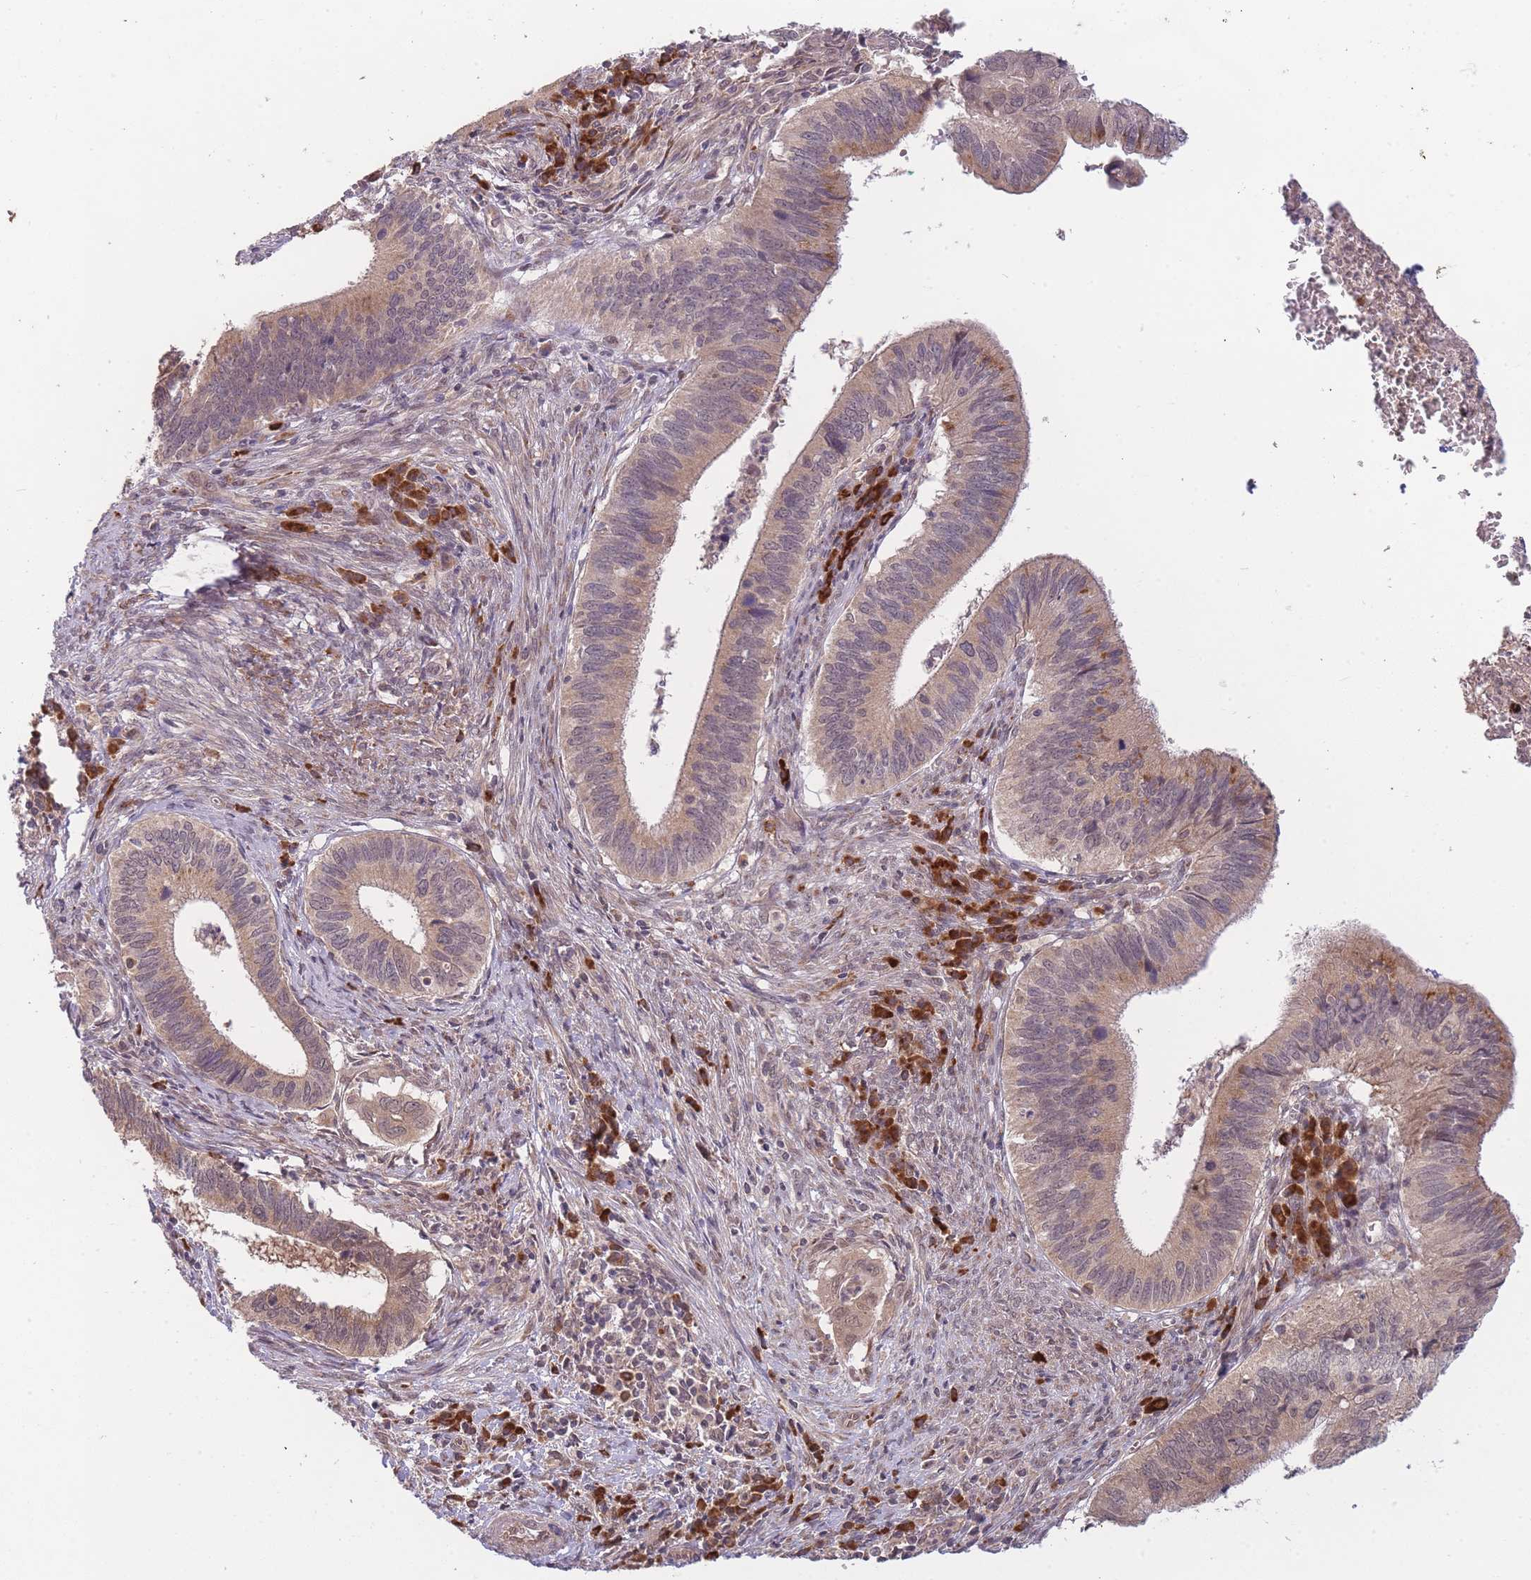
{"staining": {"intensity": "weak", "quantity": ">75%", "location": "cytoplasmic/membranous"}, "tissue": "cervical cancer", "cell_type": "Tumor cells", "image_type": "cancer", "snomed": [{"axis": "morphology", "description": "Adenocarcinoma, NOS"}, {"axis": "topography", "description": "Cervix"}], "caption": "A low amount of weak cytoplasmic/membranous positivity is appreciated in about >75% of tumor cells in adenocarcinoma (cervical) tissue.", "gene": "SMC6", "patient": {"sex": "female", "age": 42}}